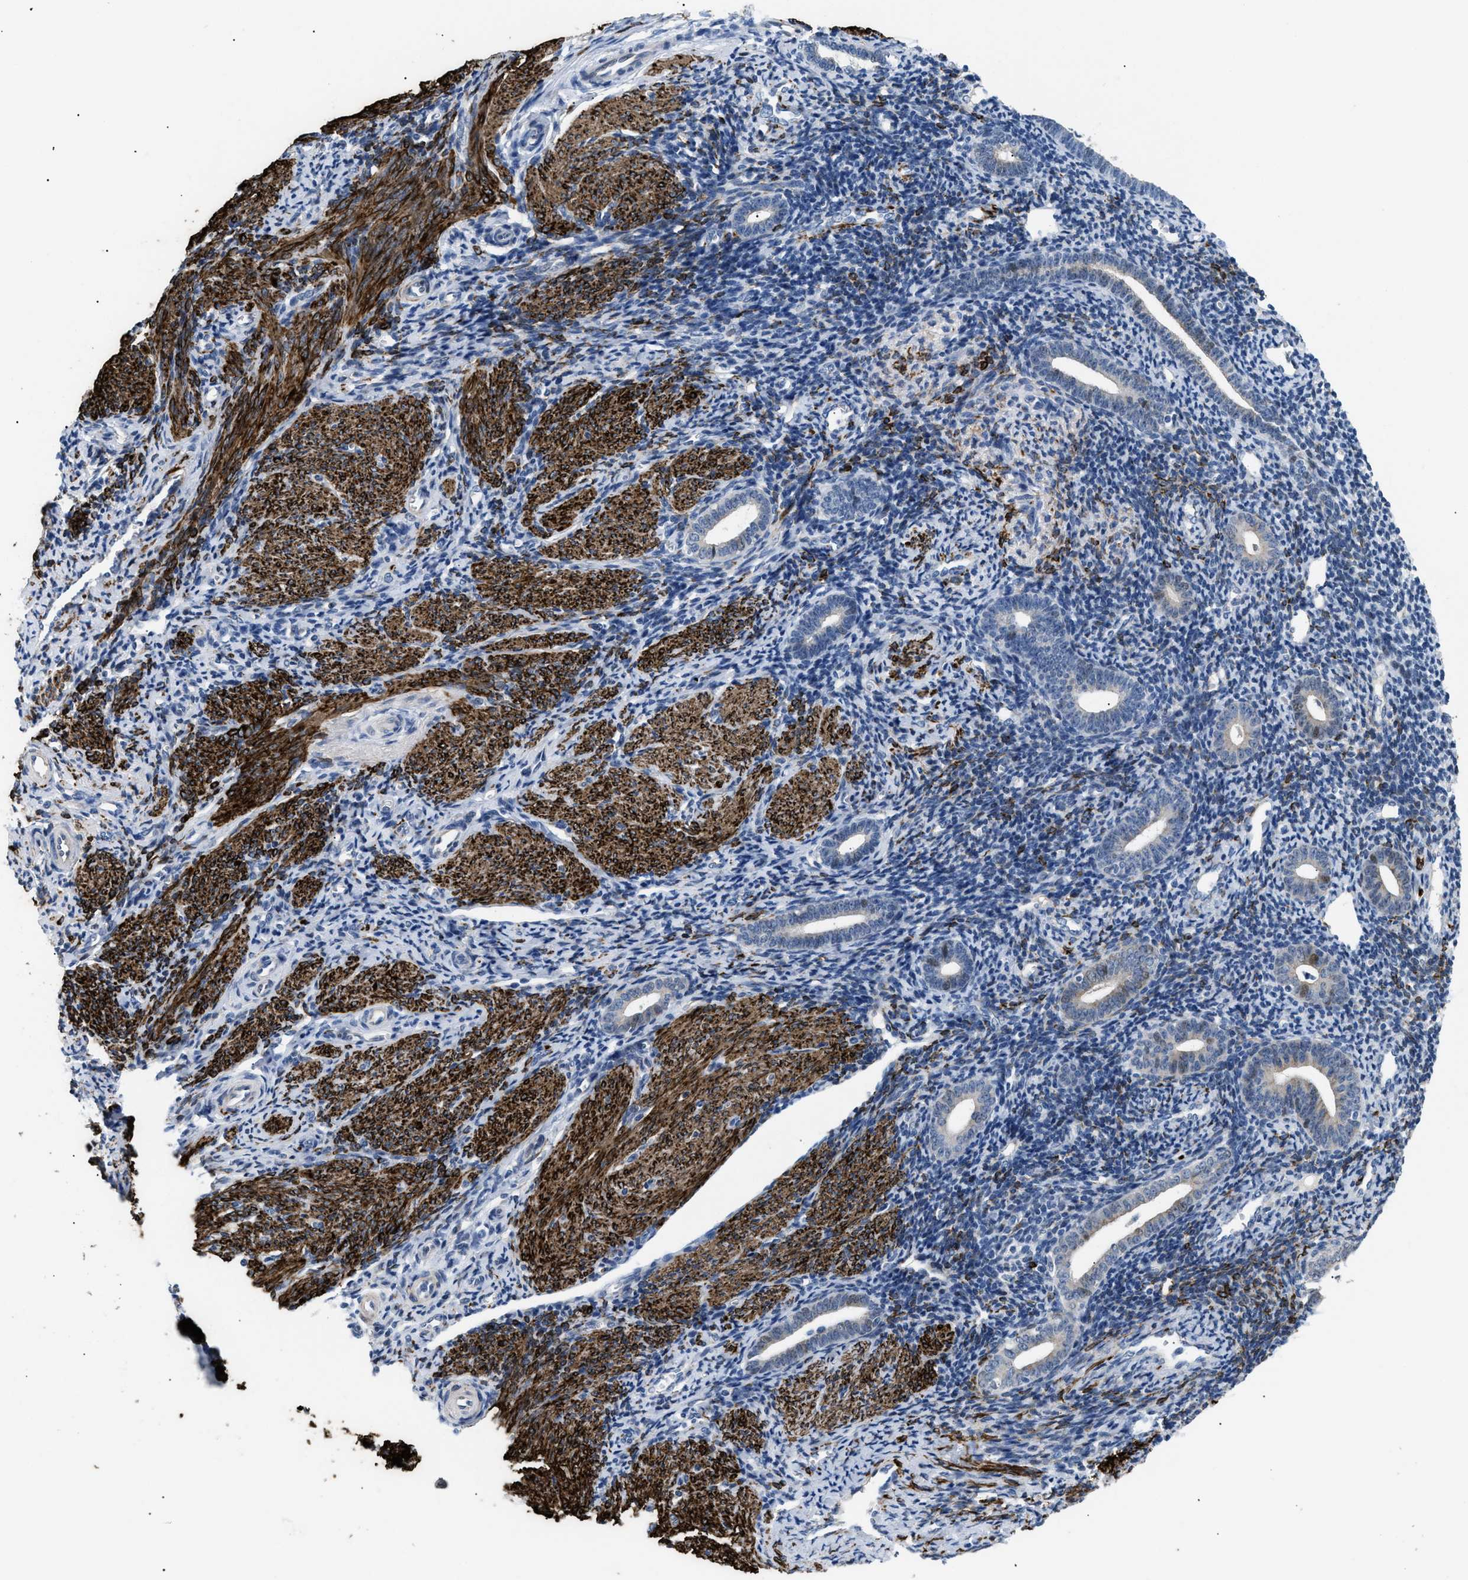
{"staining": {"intensity": "negative", "quantity": "none", "location": "none"}, "tissue": "endometrium", "cell_type": "Cells in endometrial stroma", "image_type": "normal", "snomed": [{"axis": "morphology", "description": "Normal tissue, NOS"}, {"axis": "topography", "description": "Endometrium"}], "caption": "This is an immunohistochemistry photomicrograph of benign human endometrium. There is no positivity in cells in endometrial stroma.", "gene": "ICA1", "patient": {"sex": "female", "age": 50}}